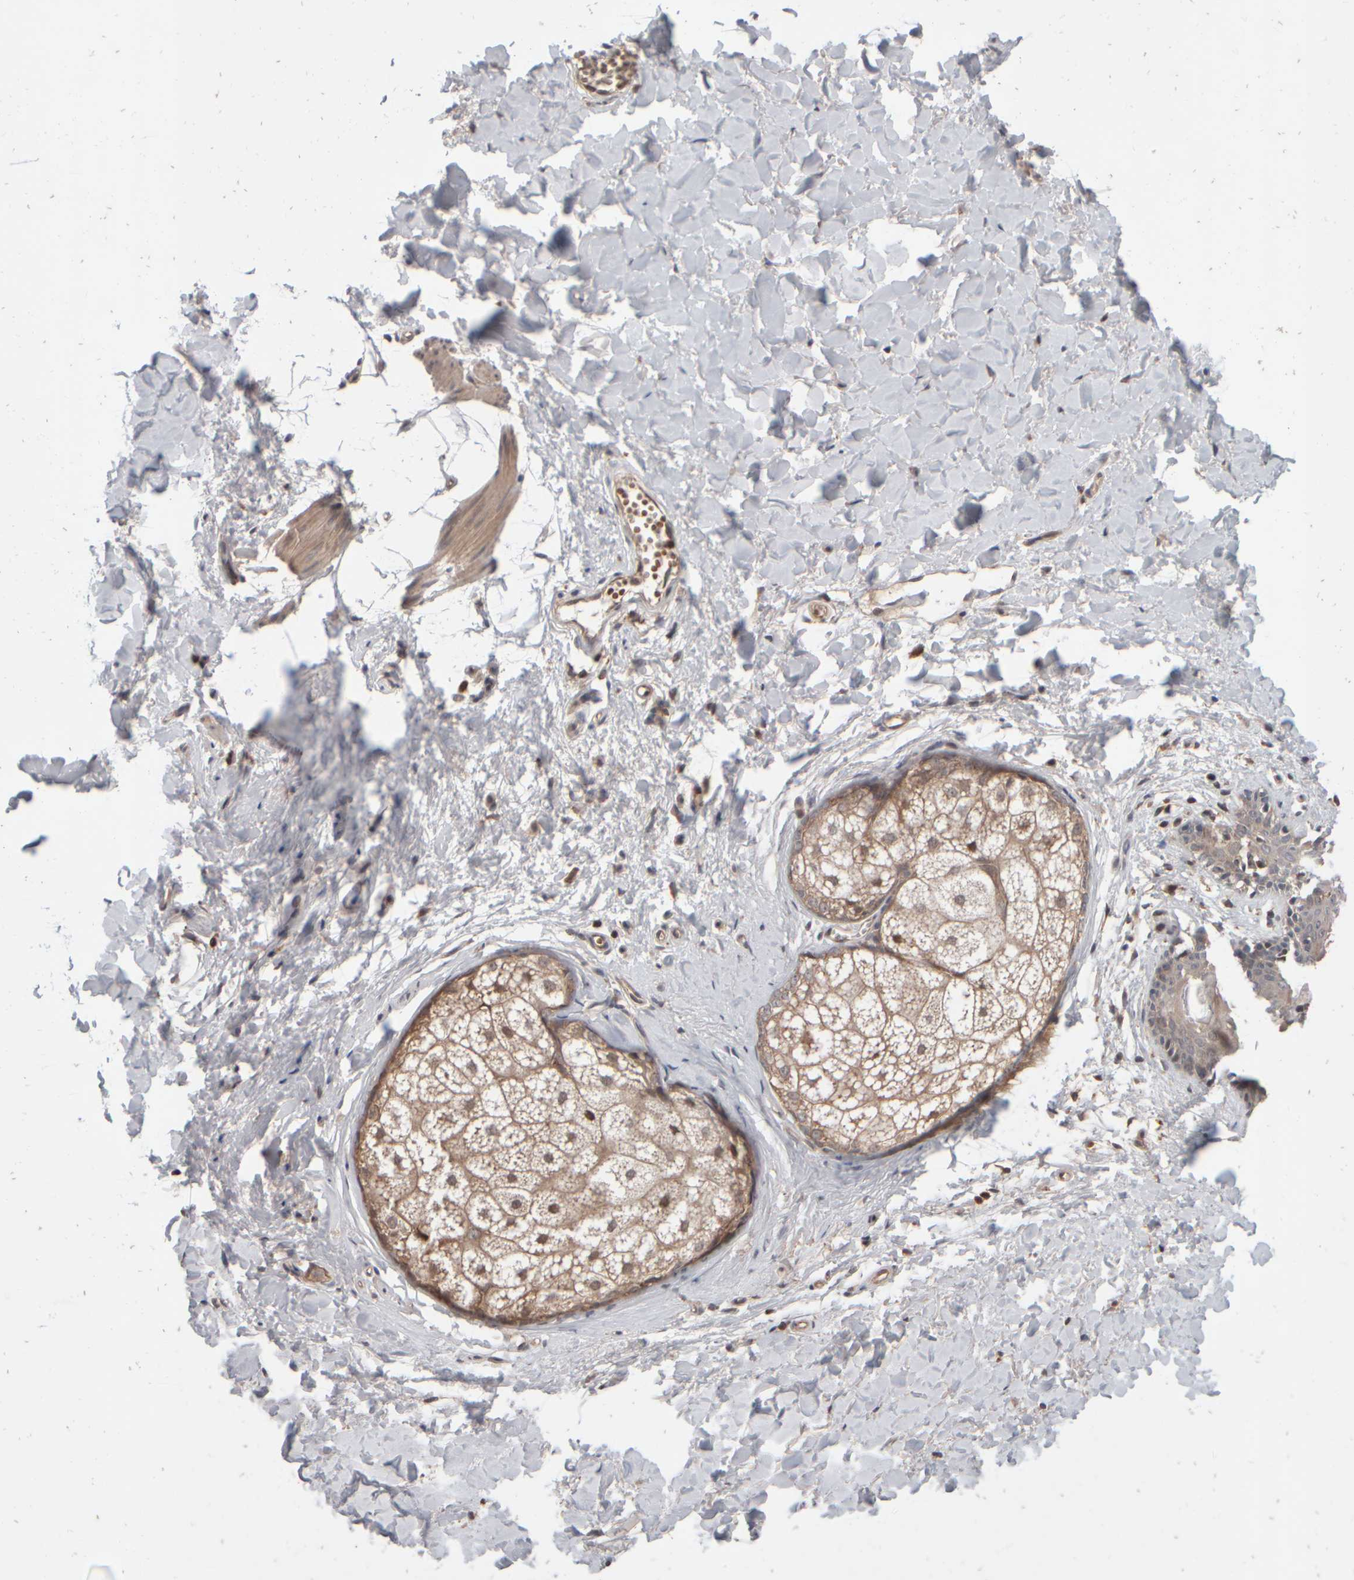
{"staining": {"intensity": "moderate", "quantity": ">75%", "location": "cytoplasmic/membranous,nuclear"}, "tissue": "skin", "cell_type": "Fibroblasts", "image_type": "normal", "snomed": [{"axis": "morphology", "description": "Normal tissue, NOS"}, {"axis": "topography", "description": "Skin"}], "caption": "Immunohistochemical staining of normal human skin displays medium levels of moderate cytoplasmic/membranous,nuclear positivity in approximately >75% of fibroblasts. The staining is performed using DAB (3,3'-diaminobenzidine) brown chromogen to label protein expression. The nuclei are counter-stained blue using hematoxylin.", "gene": "ABHD11", "patient": {"sex": "female", "age": 46}}